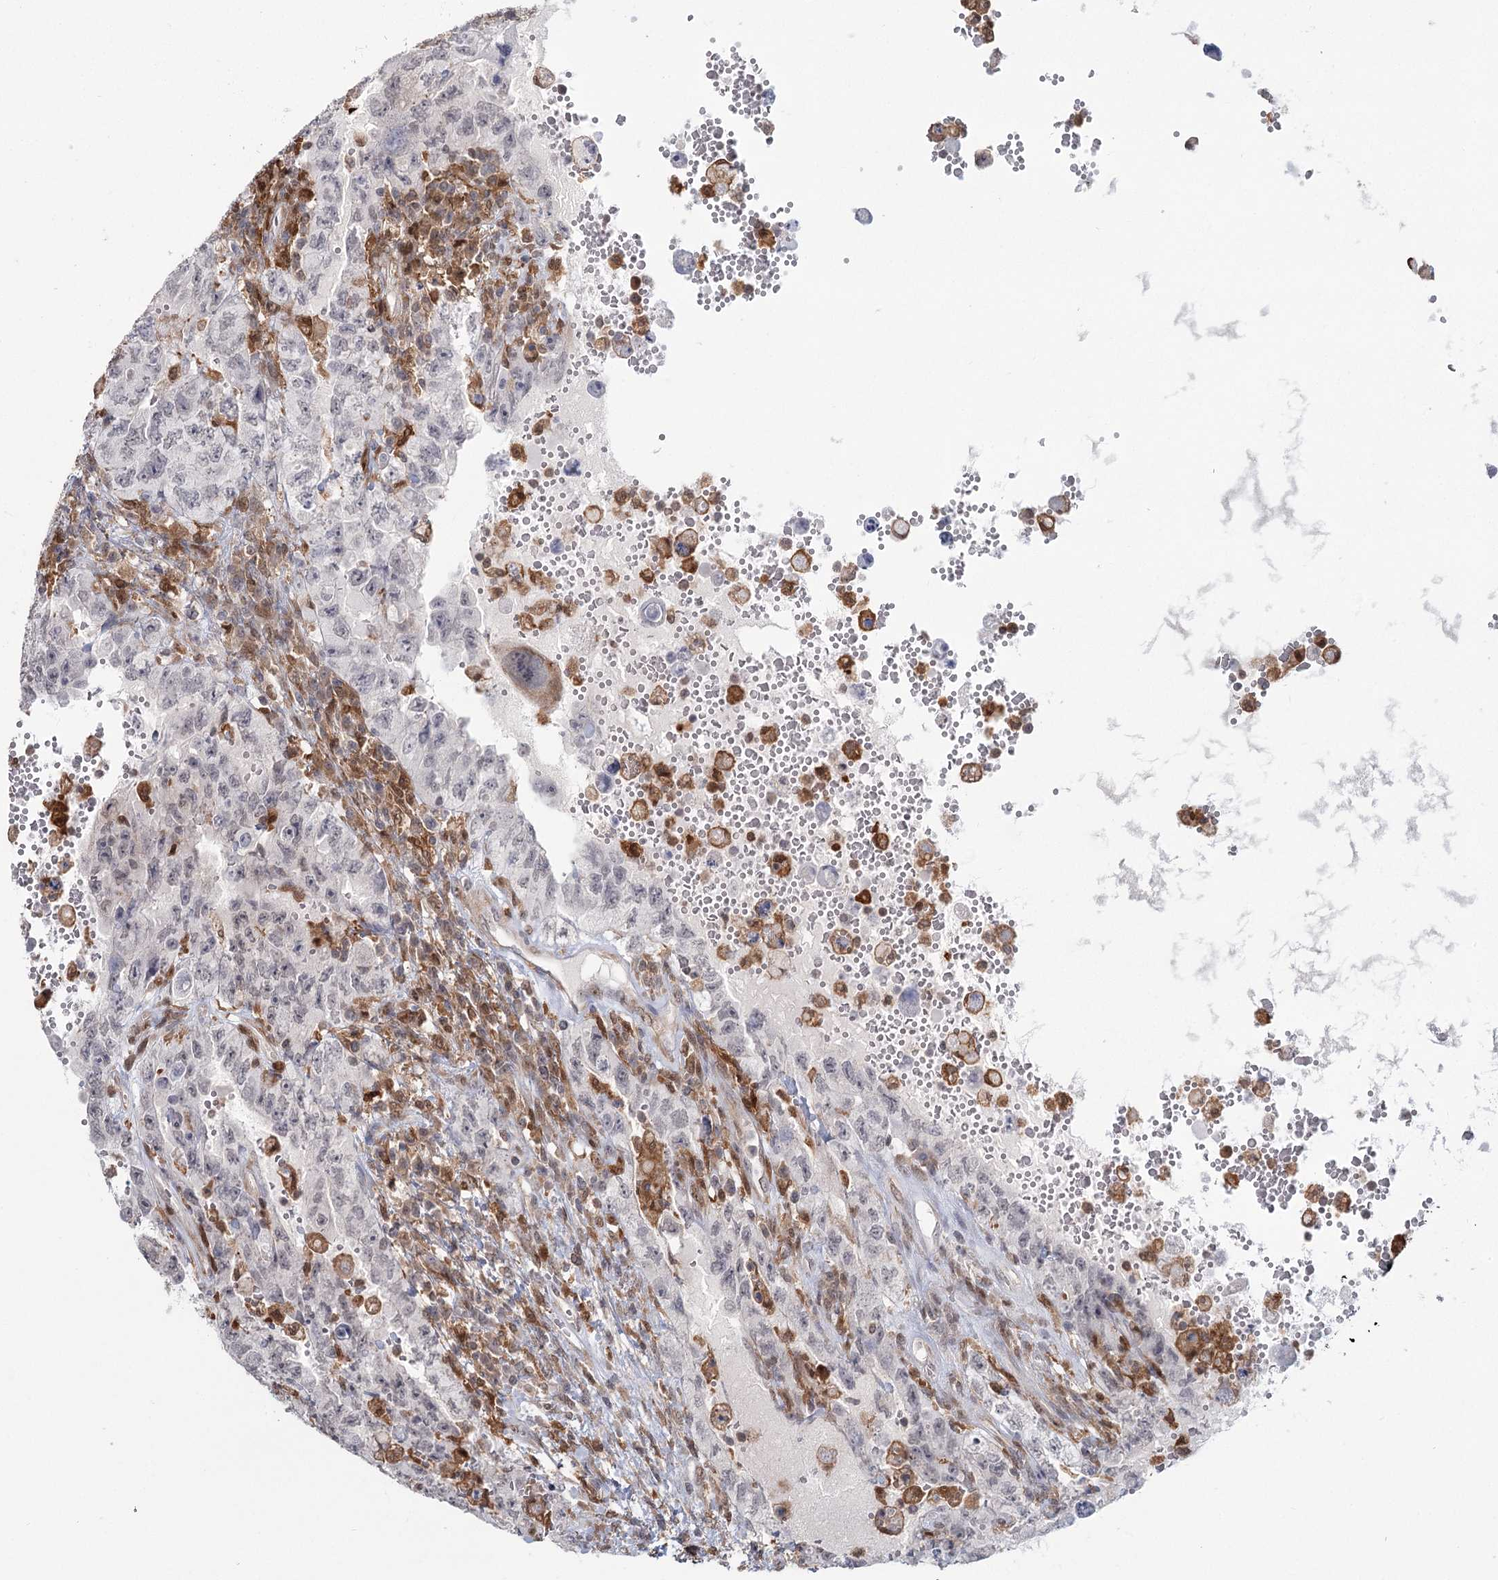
{"staining": {"intensity": "negative", "quantity": "none", "location": "none"}, "tissue": "testis cancer", "cell_type": "Tumor cells", "image_type": "cancer", "snomed": [{"axis": "morphology", "description": "Carcinoma, Embryonal, NOS"}, {"axis": "topography", "description": "Testis"}], "caption": "Histopathology image shows no protein staining in tumor cells of testis embryonal carcinoma tissue.", "gene": "TMEM70", "patient": {"sex": "male", "age": 26}}